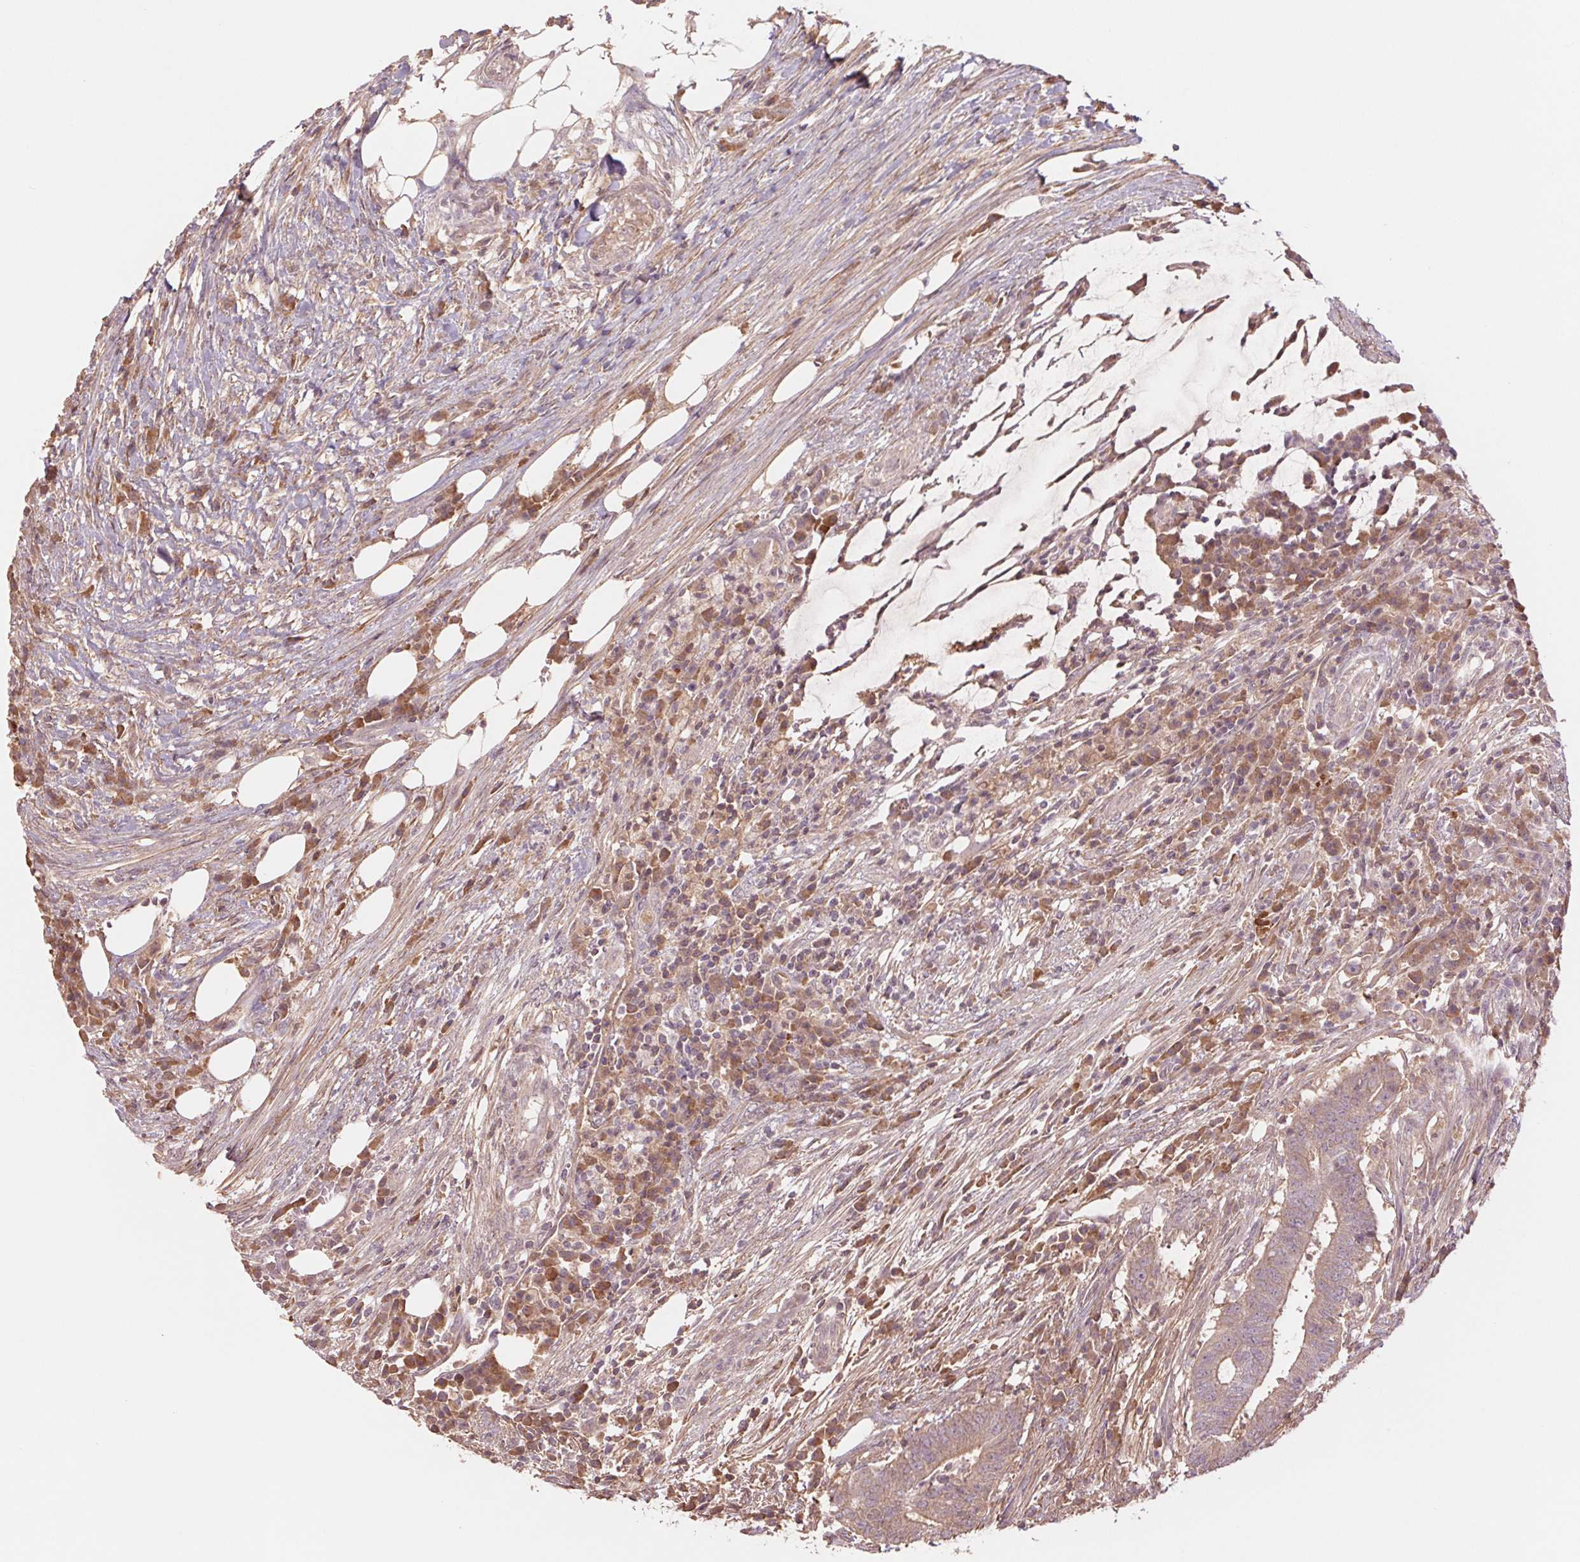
{"staining": {"intensity": "weak", "quantity": "25%-75%", "location": "cytoplasmic/membranous"}, "tissue": "colorectal cancer", "cell_type": "Tumor cells", "image_type": "cancer", "snomed": [{"axis": "morphology", "description": "Adenocarcinoma, NOS"}, {"axis": "topography", "description": "Colon"}], "caption": "Immunohistochemical staining of colorectal cancer (adenocarcinoma) displays low levels of weak cytoplasmic/membranous protein staining in about 25%-75% of tumor cells. The staining was performed using DAB to visualize the protein expression in brown, while the nuclei were stained in blue with hematoxylin (Magnification: 20x).", "gene": "PPIA", "patient": {"sex": "female", "age": 43}}